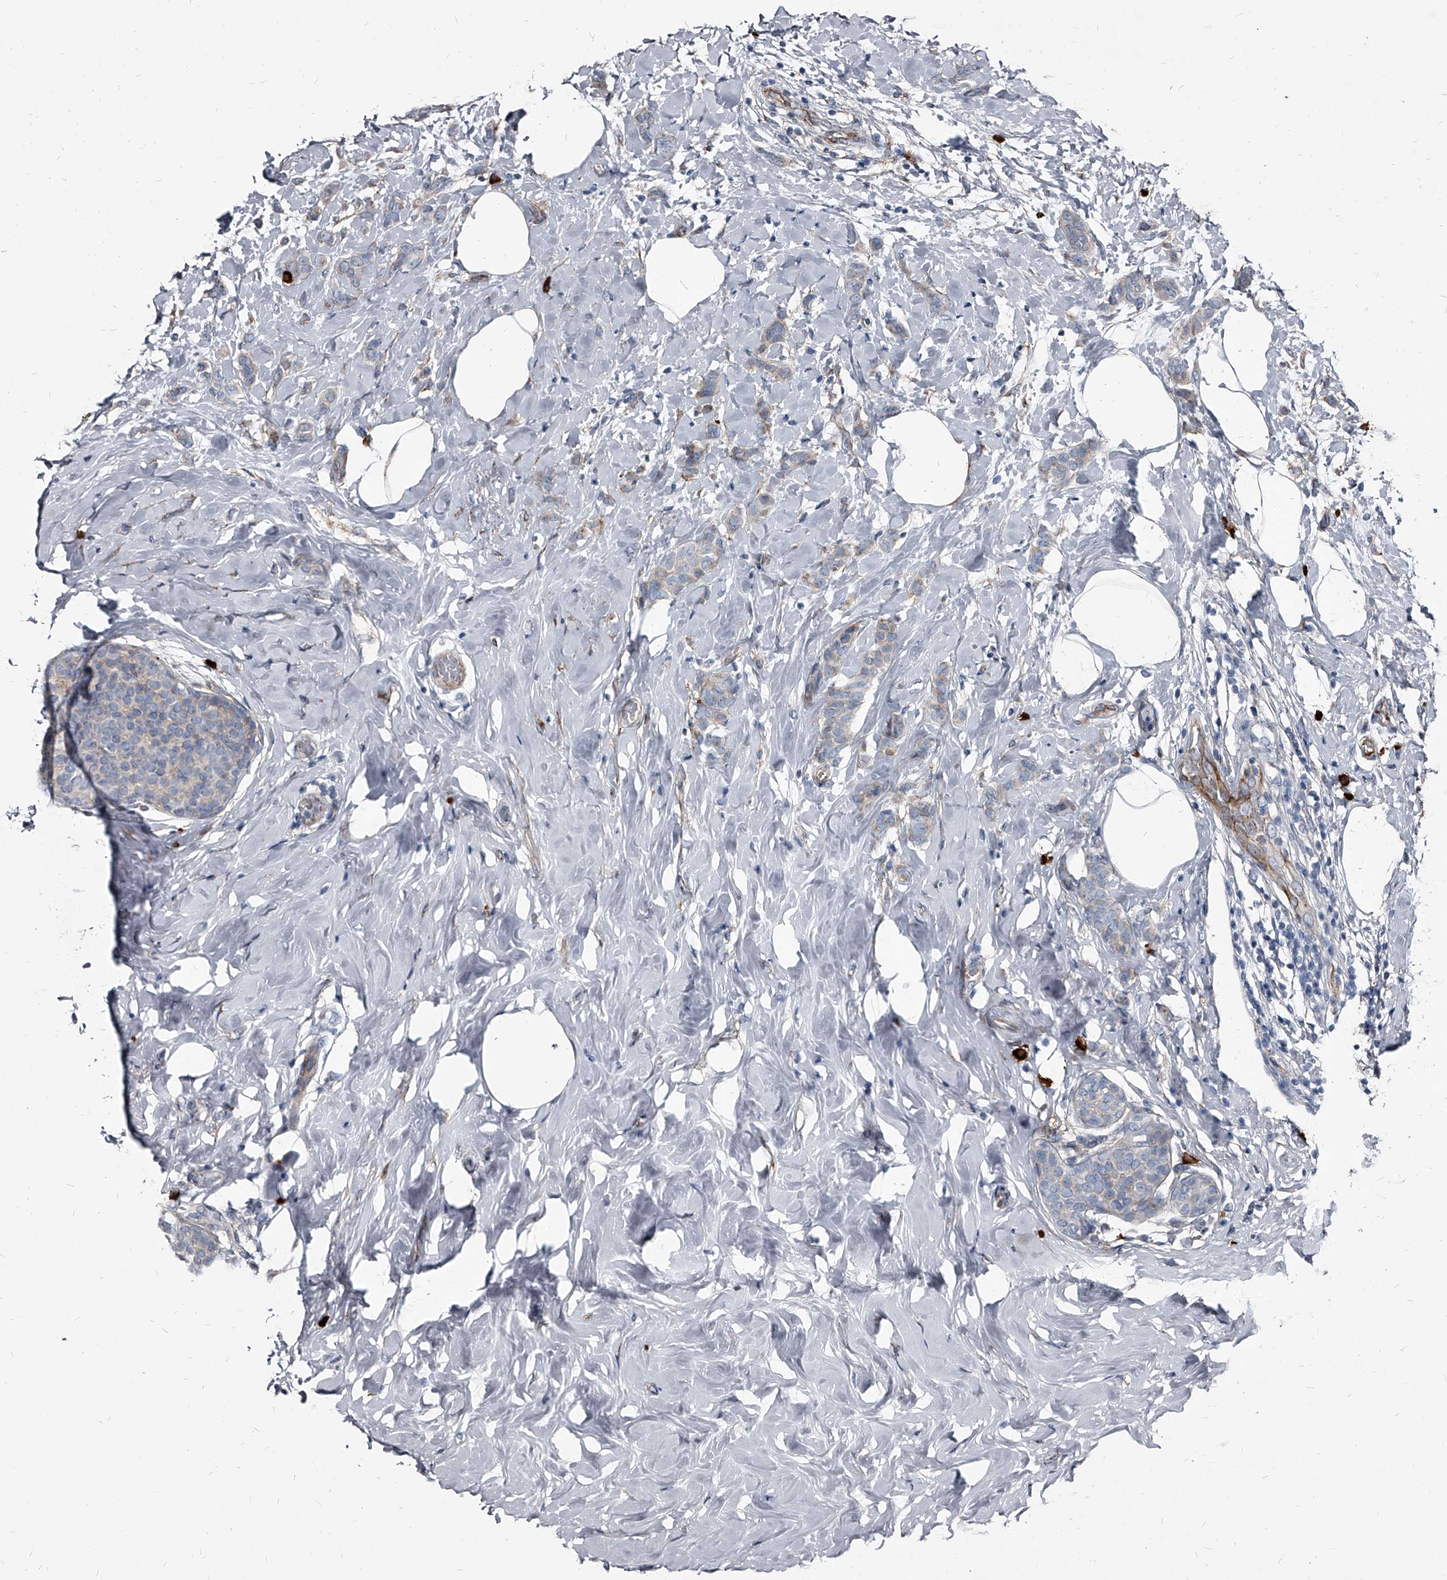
{"staining": {"intensity": "weak", "quantity": "<25%", "location": "cytoplasmic/membranous"}, "tissue": "breast cancer", "cell_type": "Tumor cells", "image_type": "cancer", "snomed": [{"axis": "morphology", "description": "Lobular carcinoma, in situ"}, {"axis": "morphology", "description": "Lobular carcinoma"}, {"axis": "topography", "description": "Breast"}], "caption": "This is an IHC image of breast lobular carcinoma in situ. There is no expression in tumor cells.", "gene": "PGLYRP3", "patient": {"sex": "female", "age": 41}}